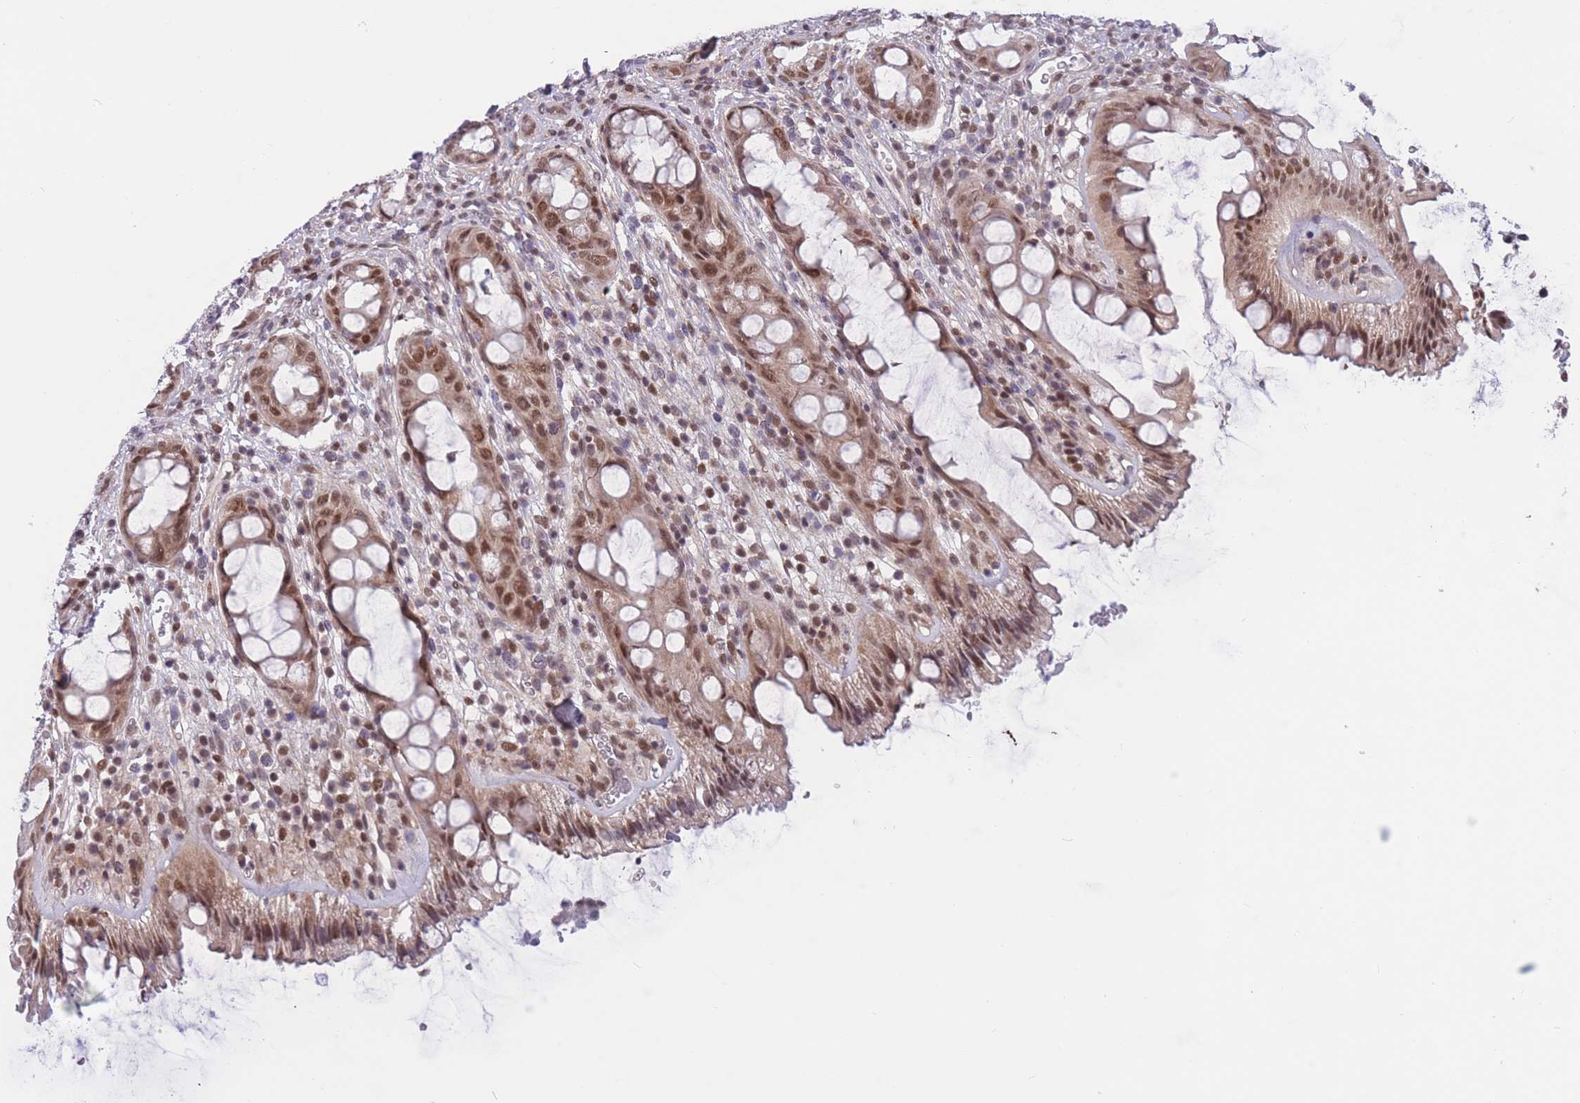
{"staining": {"intensity": "moderate", "quantity": ">75%", "location": "nuclear"}, "tissue": "rectum", "cell_type": "Glandular cells", "image_type": "normal", "snomed": [{"axis": "morphology", "description": "Normal tissue, NOS"}, {"axis": "topography", "description": "Rectum"}], "caption": "This is an image of IHC staining of normal rectum, which shows moderate staining in the nuclear of glandular cells.", "gene": "BCL9L", "patient": {"sex": "female", "age": 57}}